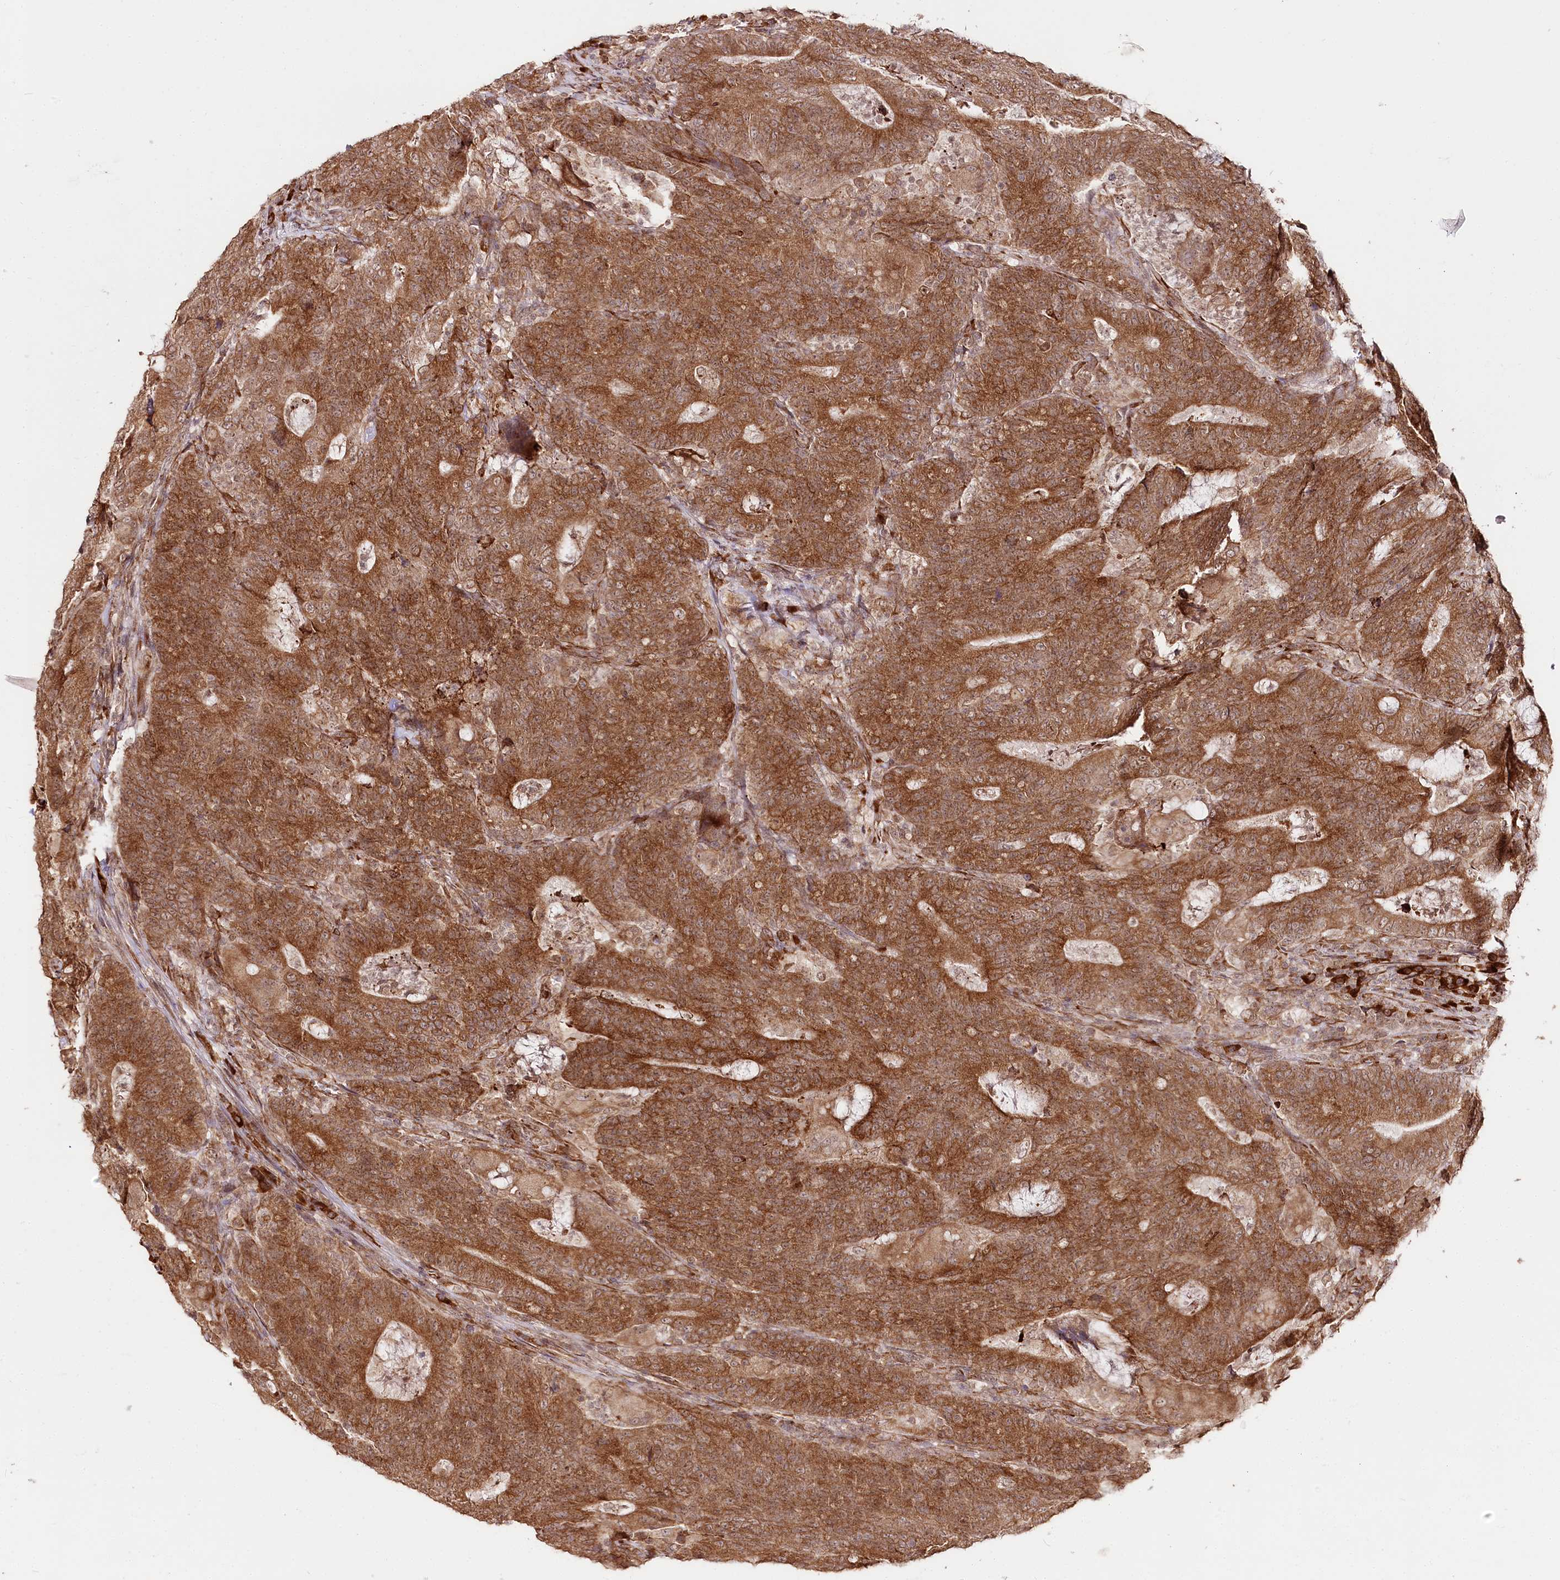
{"staining": {"intensity": "moderate", "quantity": ">75%", "location": "cytoplasmic/membranous"}, "tissue": "colorectal cancer", "cell_type": "Tumor cells", "image_type": "cancer", "snomed": [{"axis": "morphology", "description": "Normal tissue, NOS"}, {"axis": "morphology", "description": "Adenocarcinoma, NOS"}, {"axis": "topography", "description": "Colon"}], "caption": "Moderate cytoplasmic/membranous staining for a protein is present in about >75% of tumor cells of adenocarcinoma (colorectal) using immunohistochemistry.", "gene": "ENSG00000144785", "patient": {"sex": "female", "age": 75}}